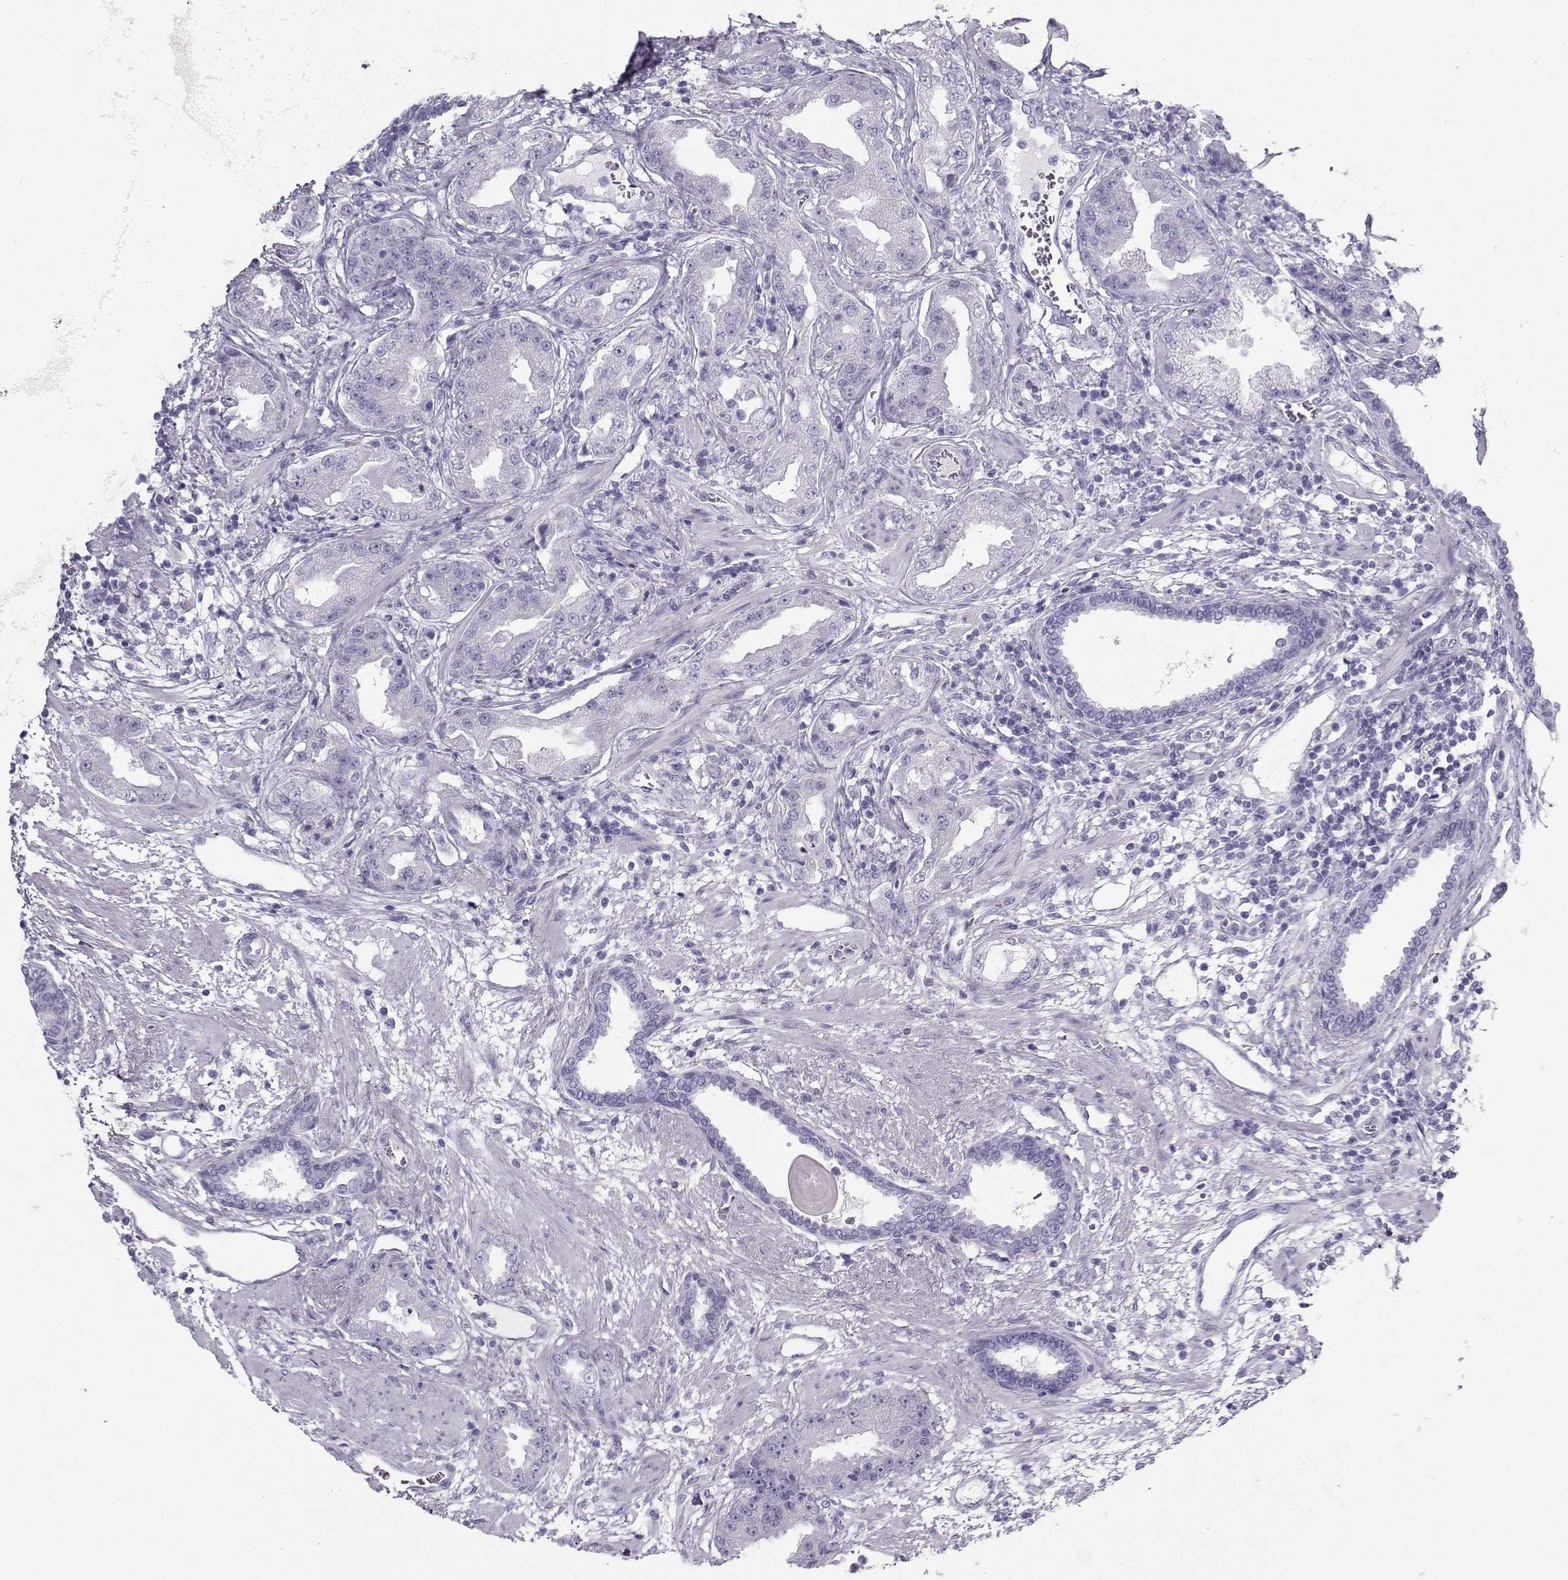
{"staining": {"intensity": "negative", "quantity": "none", "location": "none"}, "tissue": "prostate cancer", "cell_type": "Tumor cells", "image_type": "cancer", "snomed": [{"axis": "morphology", "description": "Adenocarcinoma, Low grade"}, {"axis": "topography", "description": "Prostate"}], "caption": "Immunohistochemistry of human adenocarcinoma (low-grade) (prostate) exhibits no expression in tumor cells.", "gene": "IQCD", "patient": {"sex": "male", "age": 62}}